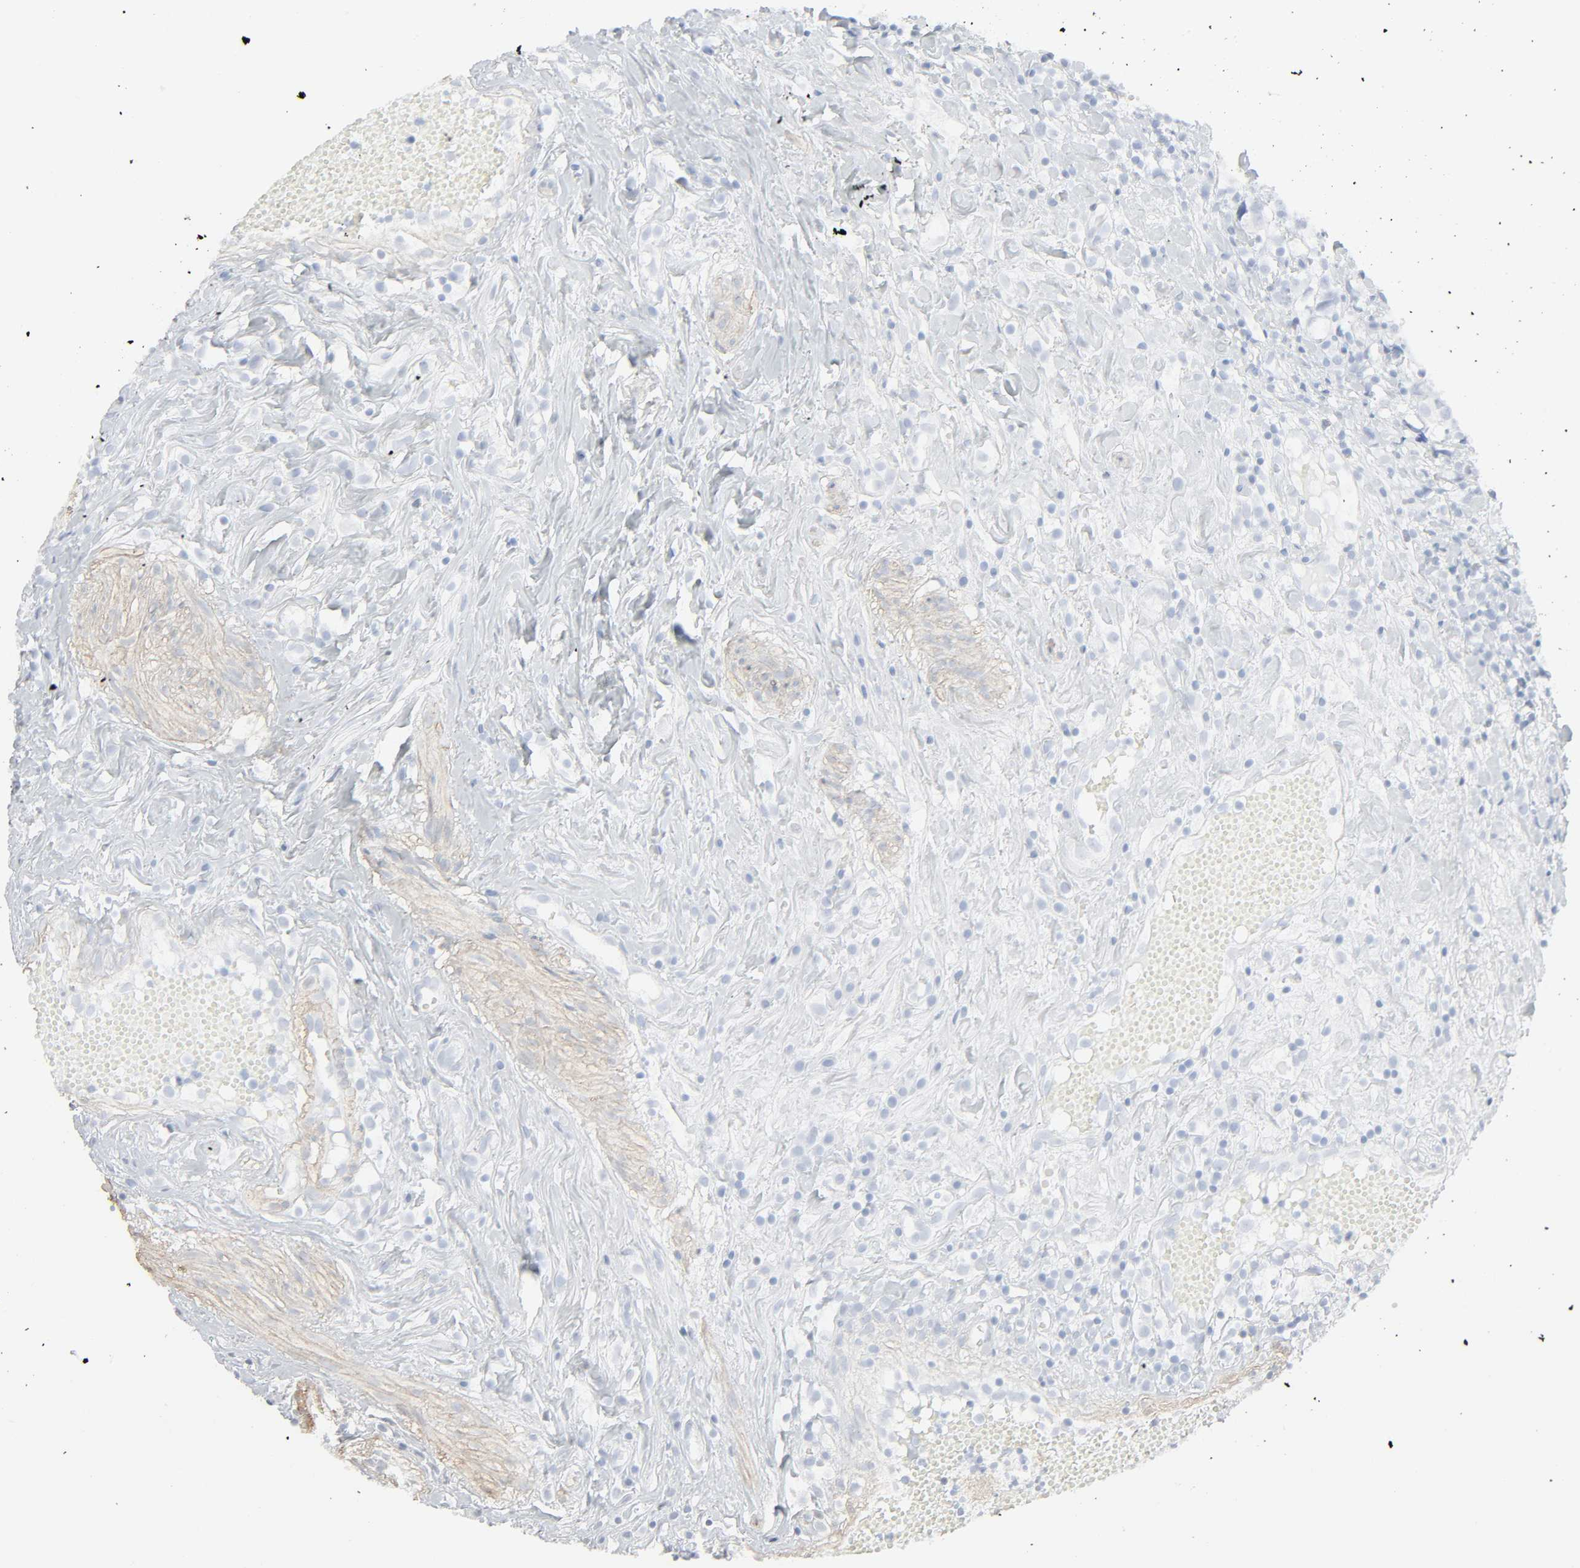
{"staining": {"intensity": "negative", "quantity": "none", "location": "none"}, "tissue": "urothelial cancer", "cell_type": "Tumor cells", "image_type": "cancer", "snomed": [{"axis": "morphology", "description": "Urothelial carcinoma, High grade"}, {"axis": "topography", "description": "Urinary bladder"}], "caption": "DAB immunohistochemical staining of urothelial cancer exhibits no significant positivity in tumor cells.", "gene": "ZBTB16", "patient": {"sex": "female", "age": 75}}